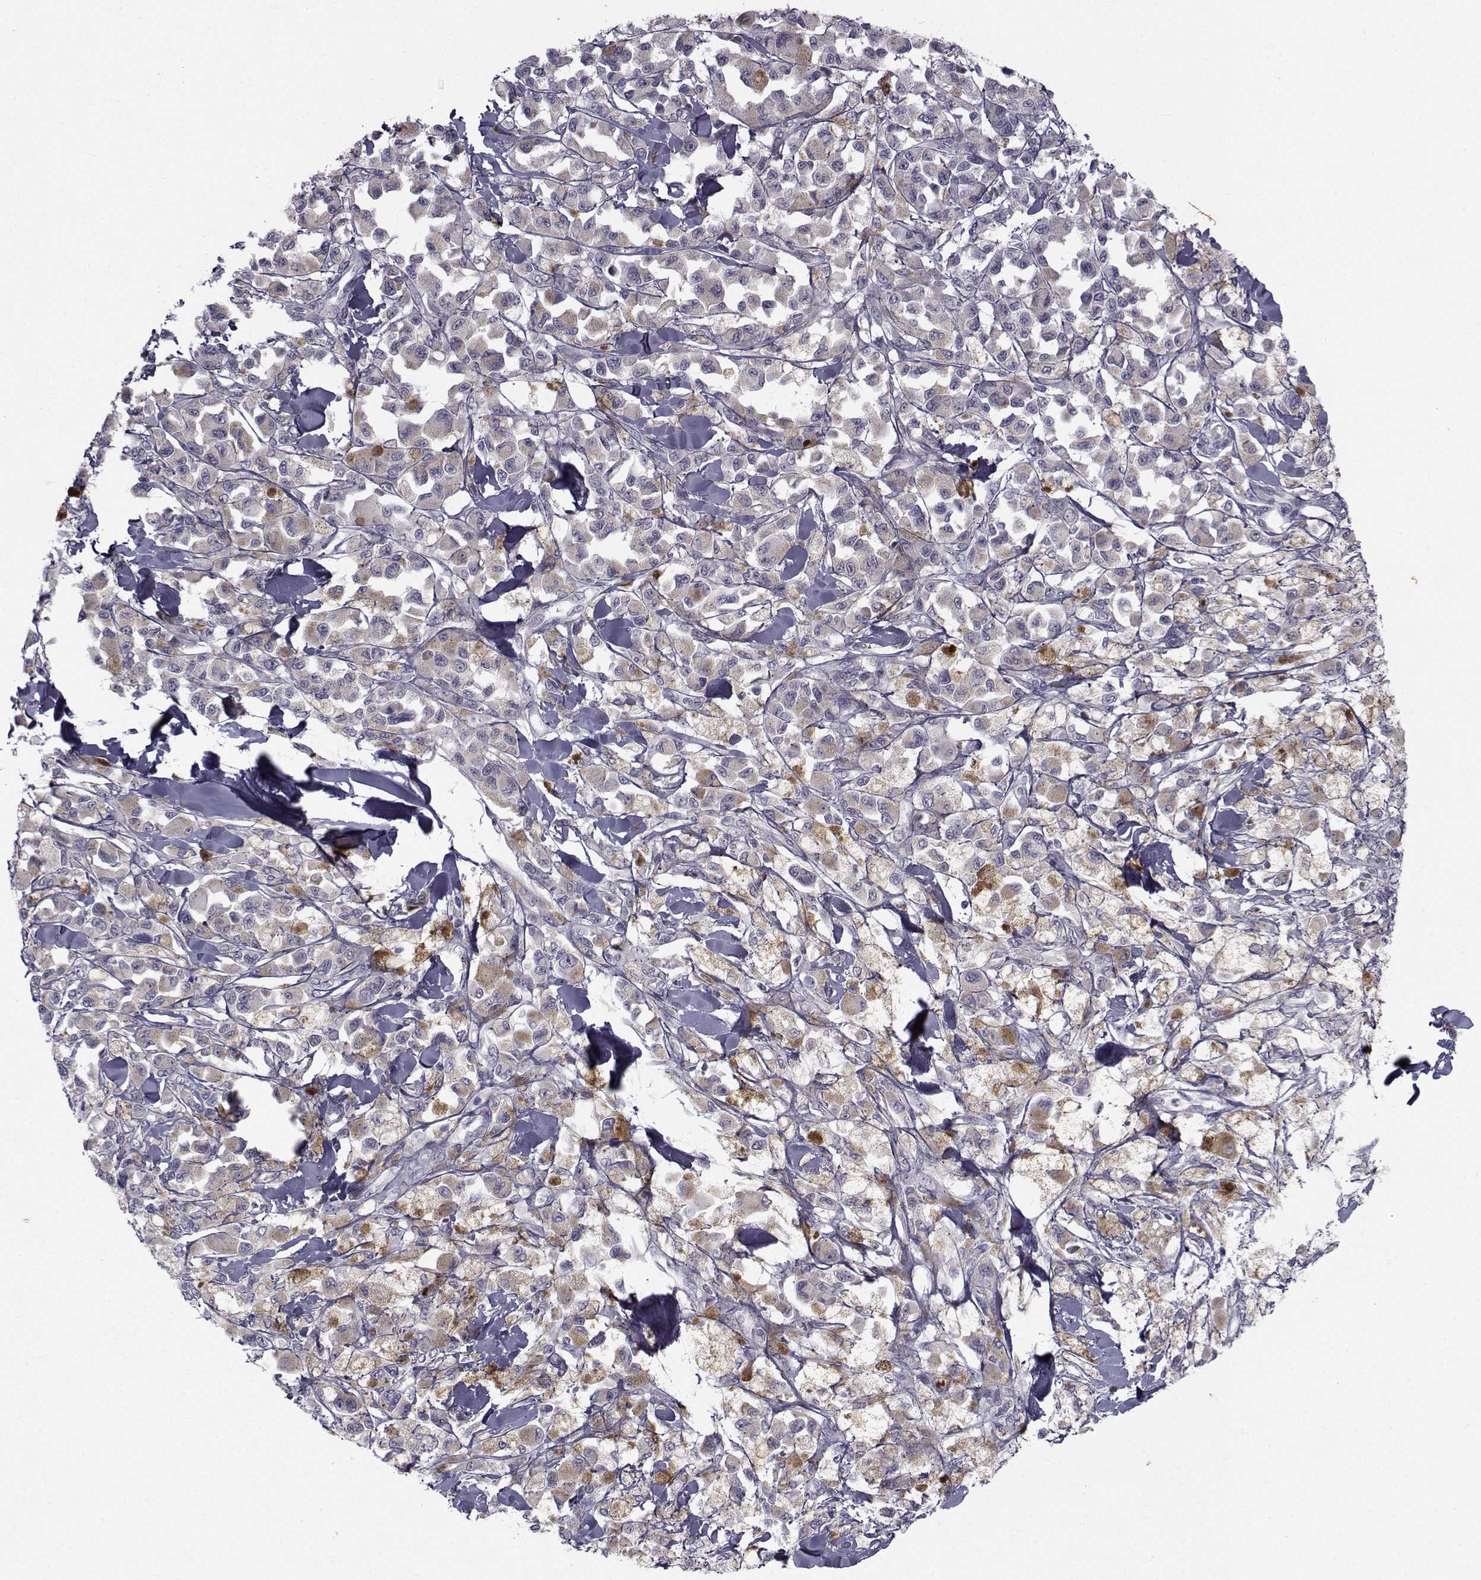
{"staining": {"intensity": "negative", "quantity": "none", "location": "none"}, "tissue": "melanoma", "cell_type": "Tumor cells", "image_type": "cancer", "snomed": [{"axis": "morphology", "description": "Malignant melanoma, NOS"}, {"axis": "topography", "description": "Skin"}], "caption": "The photomicrograph displays no significant positivity in tumor cells of malignant melanoma.", "gene": "ANGPT1", "patient": {"sex": "female", "age": 58}}